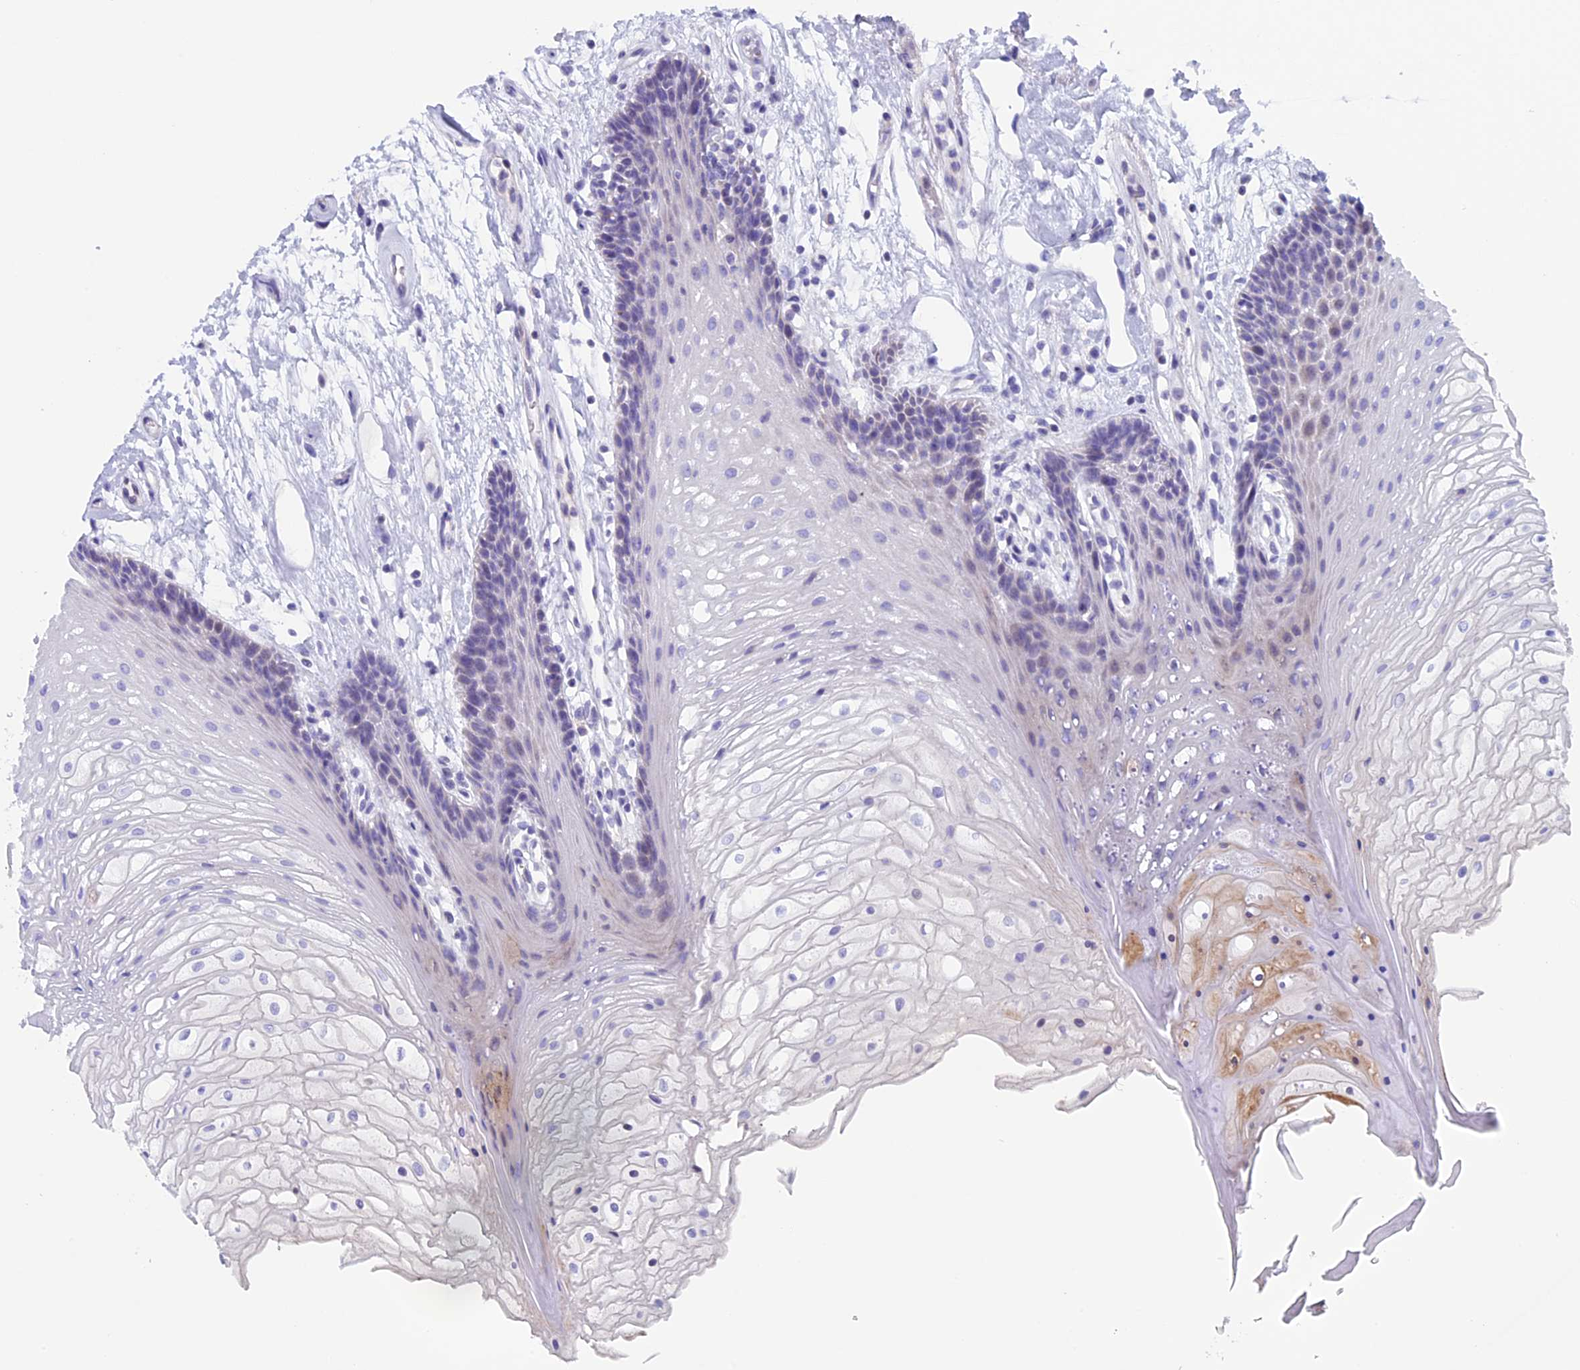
{"staining": {"intensity": "negative", "quantity": "none", "location": "none"}, "tissue": "oral mucosa", "cell_type": "Squamous epithelial cells", "image_type": "normal", "snomed": [{"axis": "morphology", "description": "Normal tissue, NOS"}, {"axis": "topography", "description": "Oral tissue"}], "caption": "IHC photomicrograph of unremarkable oral mucosa: oral mucosa stained with DAB demonstrates no significant protein staining in squamous epithelial cells.", "gene": "ZNF563", "patient": {"sex": "female", "age": 80}}